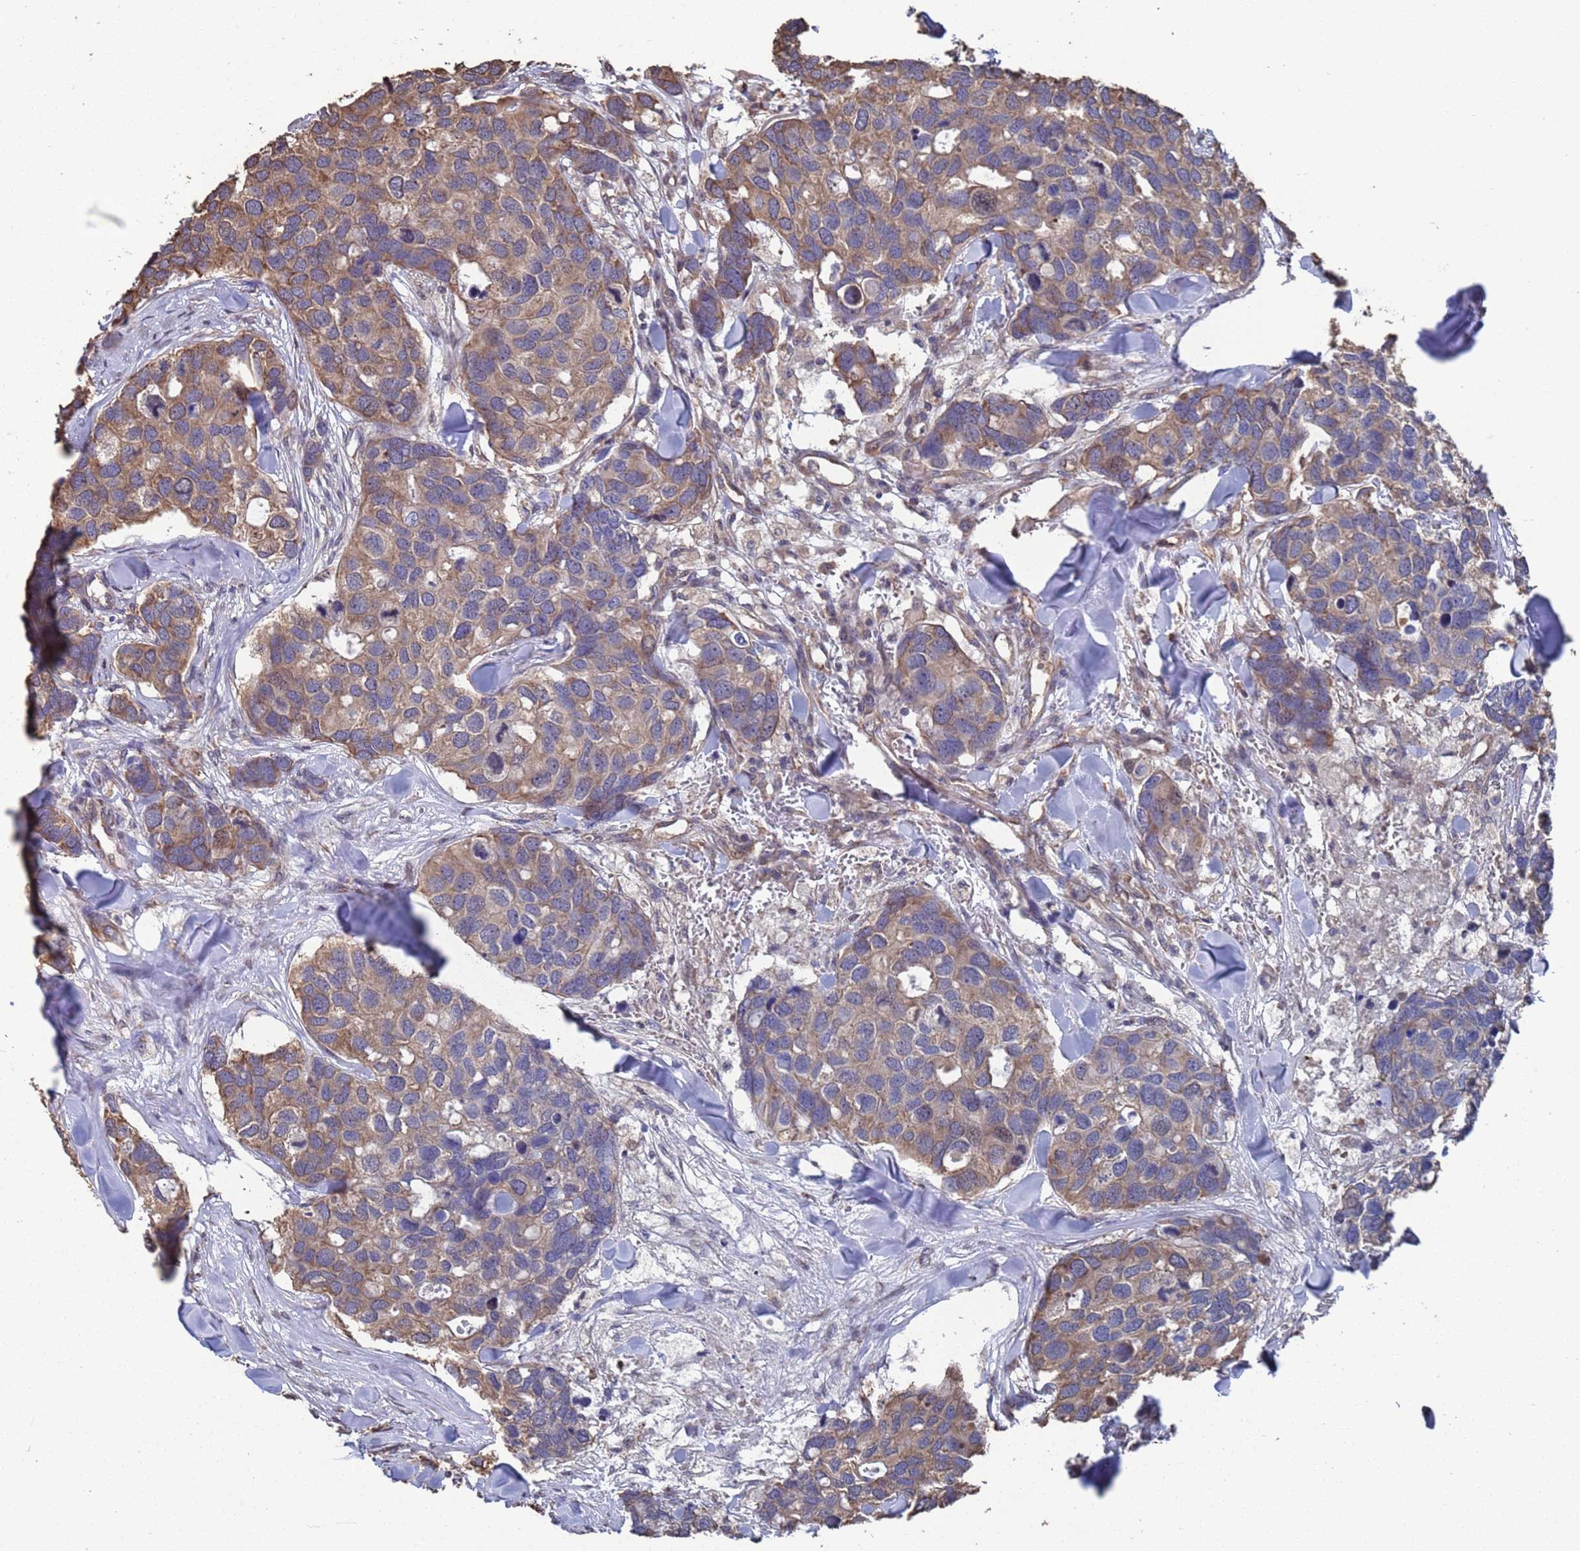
{"staining": {"intensity": "moderate", "quantity": ">75%", "location": "cytoplasmic/membranous"}, "tissue": "breast cancer", "cell_type": "Tumor cells", "image_type": "cancer", "snomed": [{"axis": "morphology", "description": "Duct carcinoma"}, {"axis": "topography", "description": "Breast"}], "caption": "Protein expression analysis of human breast intraductal carcinoma reveals moderate cytoplasmic/membranous staining in approximately >75% of tumor cells.", "gene": "CFAP119", "patient": {"sex": "female", "age": 83}}